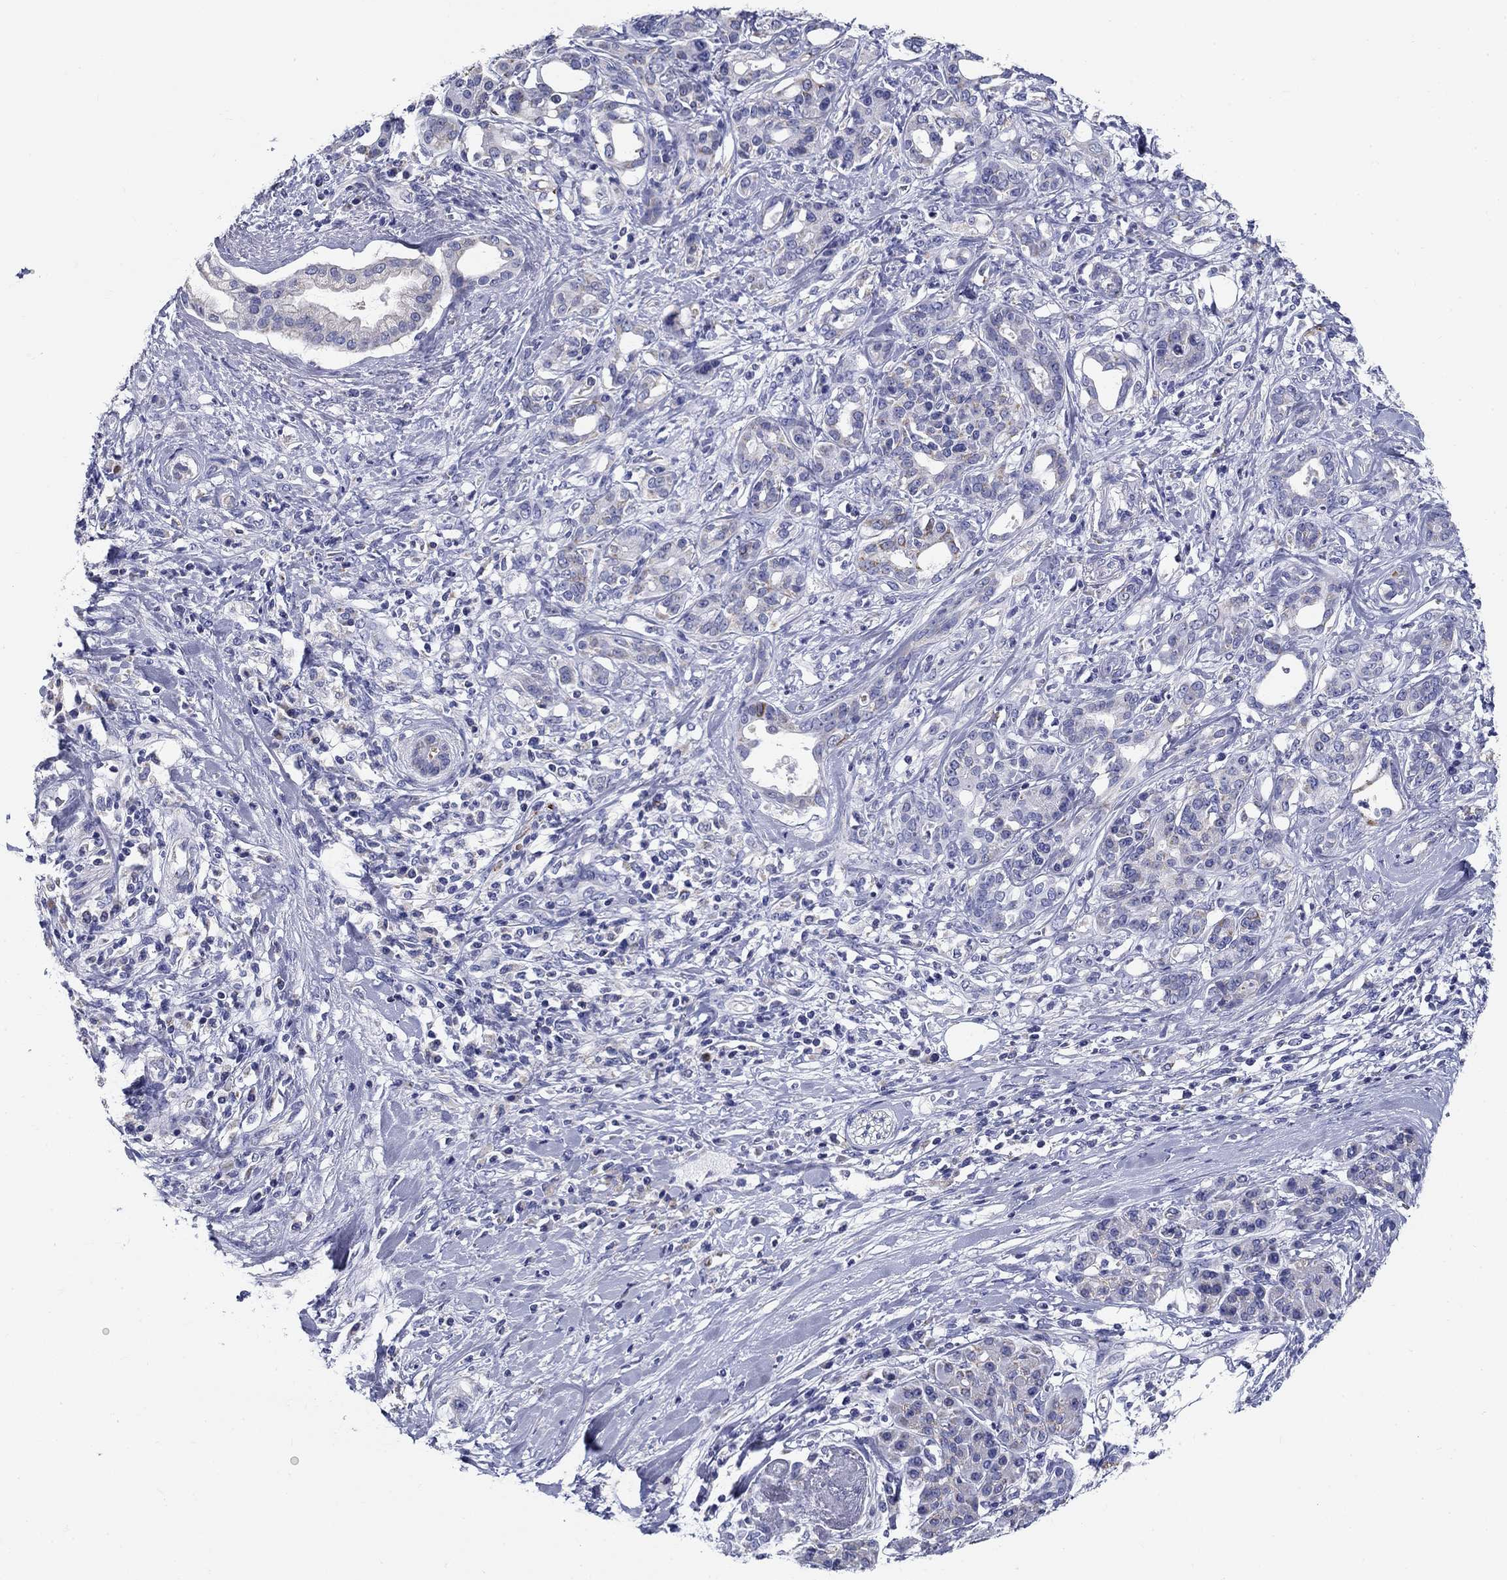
{"staining": {"intensity": "negative", "quantity": "none", "location": "none"}, "tissue": "pancreatic cancer", "cell_type": "Tumor cells", "image_type": "cancer", "snomed": [{"axis": "morphology", "description": "Adenocarcinoma, NOS"}, {"axis": "topography", "description": "Pancreas"}], "caption": "A photomicrograph of pancreatic cancer stained for a protein reveals no brown staining in tumor cells. Brightfield microscopy of IHC stained with DAB (brown) and hematoxylin (blue), captured at high magnification.", "gene": "UPB1", "patient": {"sex": "female", "age": 56}}